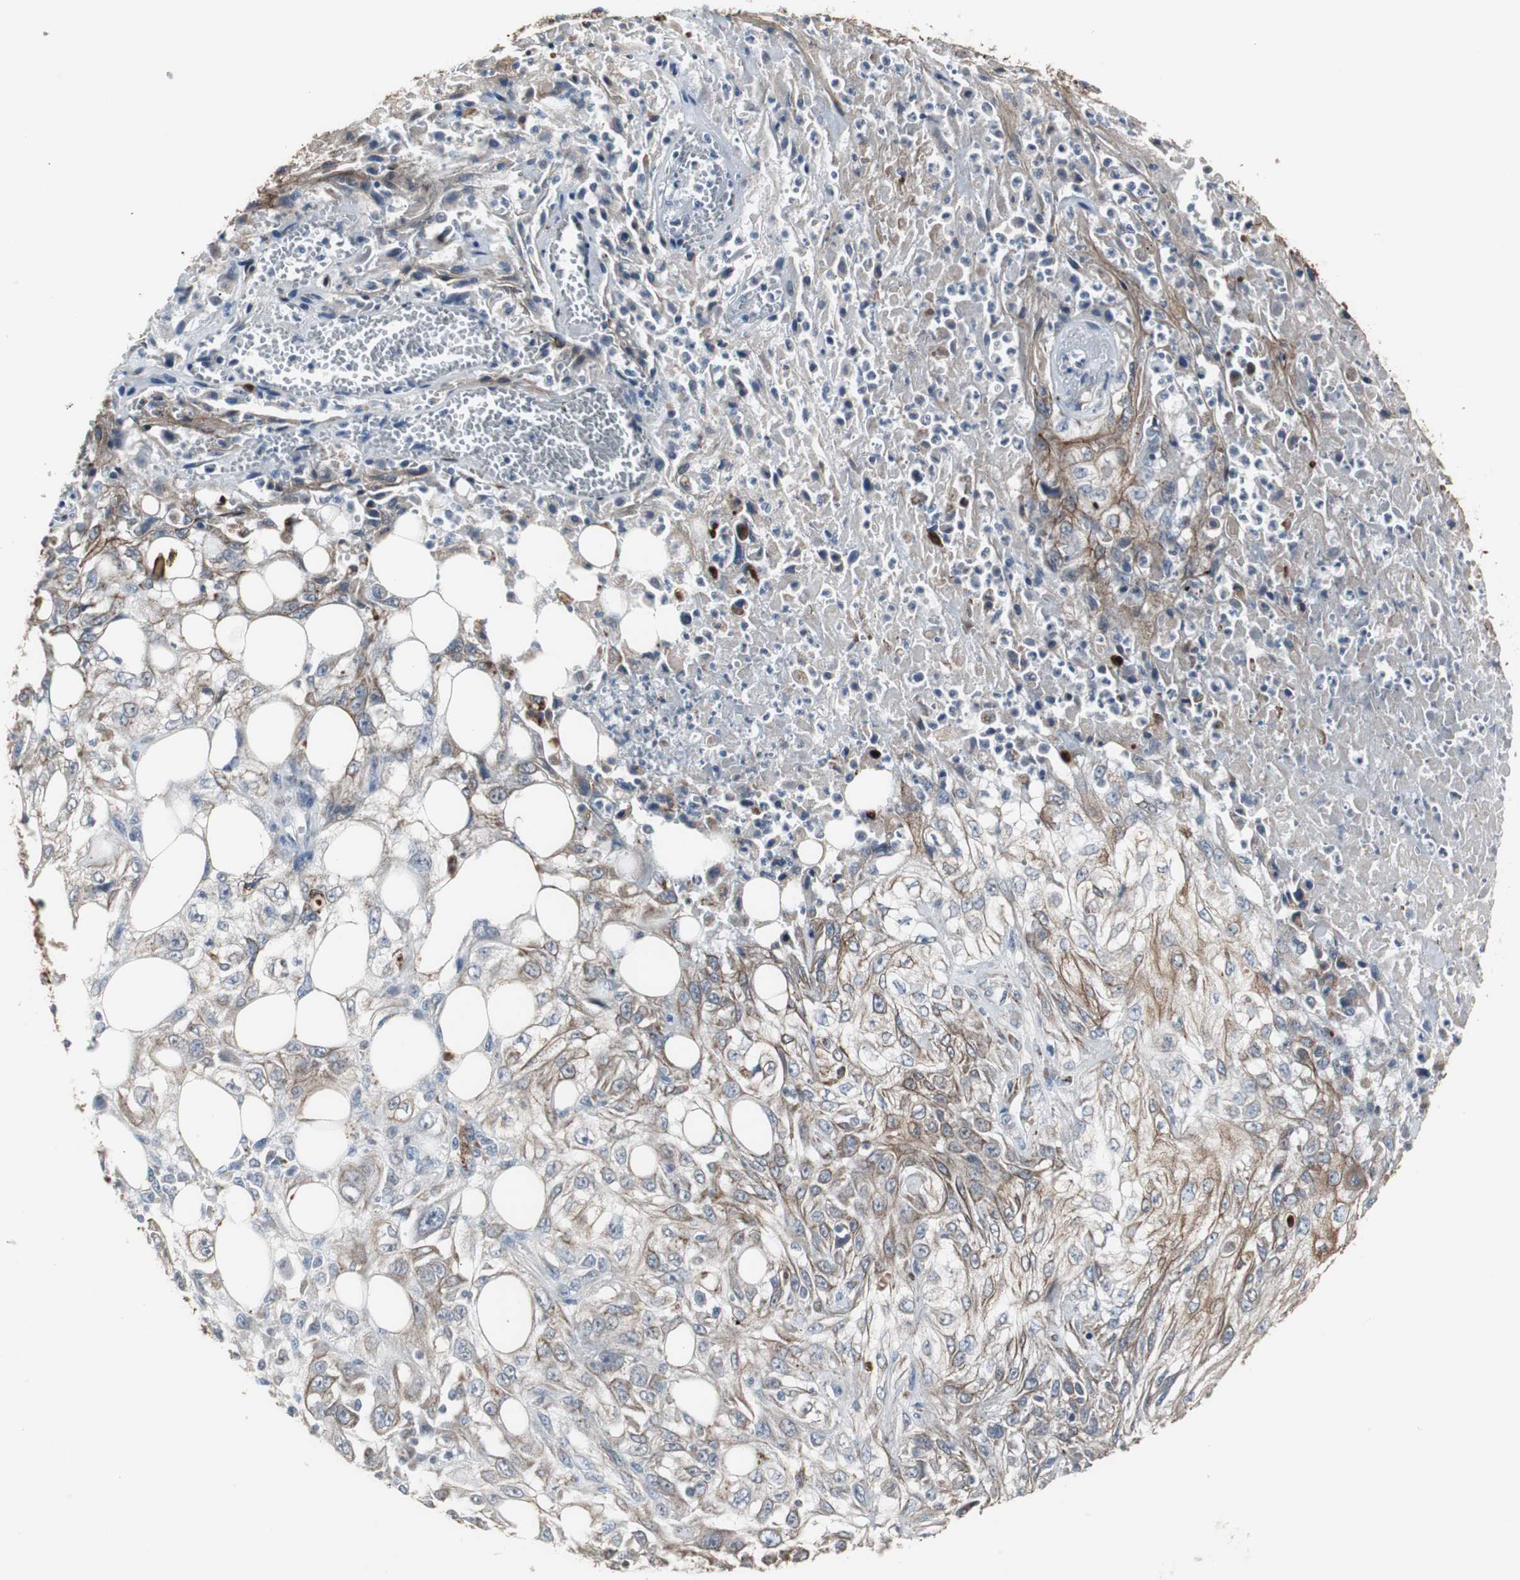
{"staining": {"intensity": "strong", "quantity": "25%-75%", "location": "cytoplasmic/membranous"}, "tissue": "skin cancer", "cell_type": "Tumor cells", "image_type": "cancer", "snomed": [{"axis": "morphology", "description": "Squamous cell carcinoma, NOS"}, {"axis": "topography", "description": "Skin"}], "caption": "Skin squamous cell carcinoma was stained to show a protein in brown. There is high levels of strong cytoplasmic/membranous positivity in about 25%-75% of tumor cells.", "gene": "GBA1", "patient": {"sex": "male", "age": 75}}